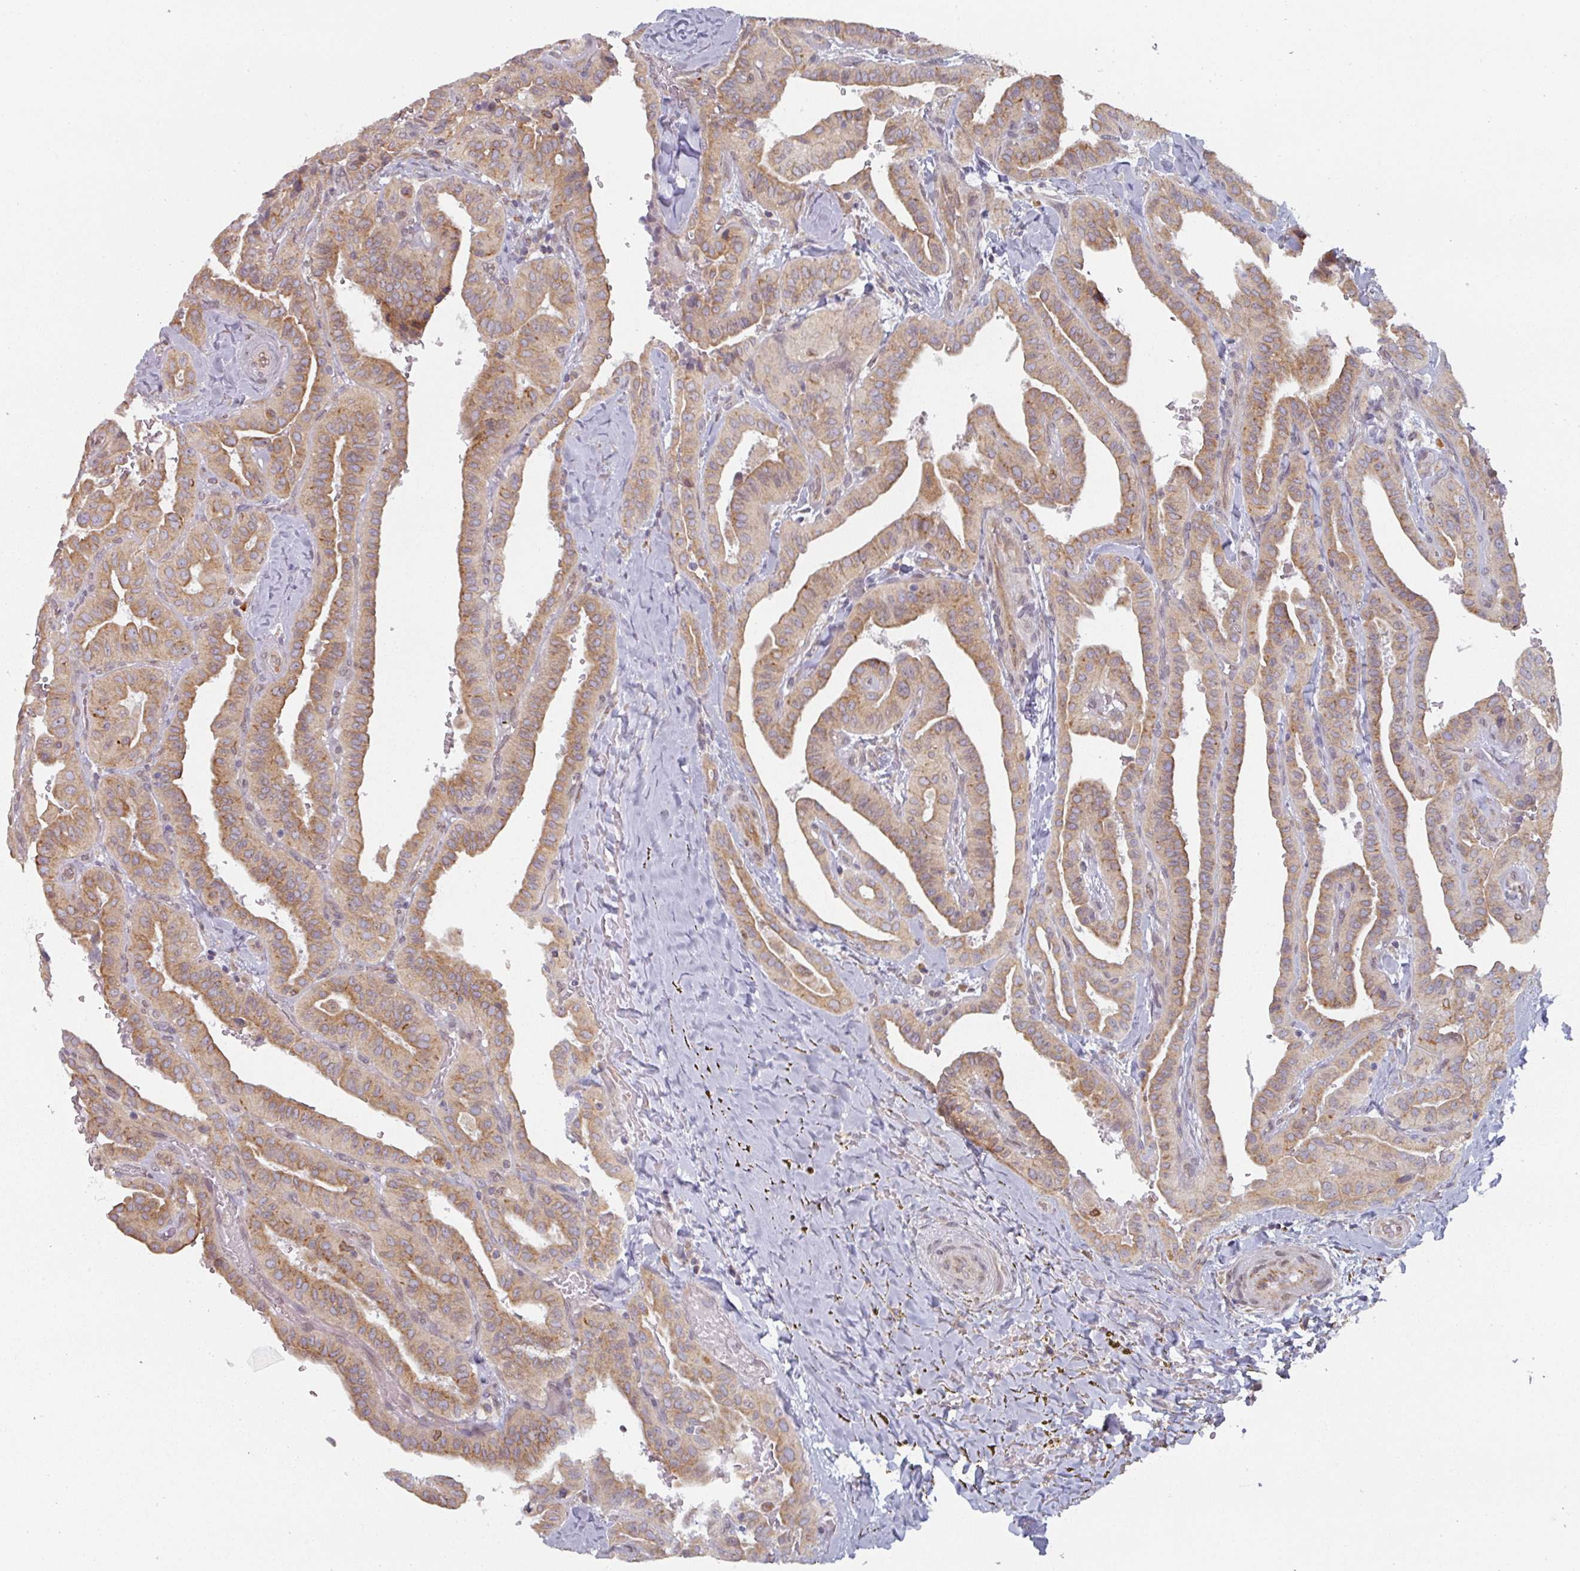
{"staining": {"intensity": "moderate", "quantity": ">75%", "location": "cytoplasmic/membranous"}, "tissue": "thyroid cancer", "cell_type": "Tumor cells", "image_type": "cancer", "snomed": [{"axis": "morphology", "description": "Papillary adenocarcinoma, NOS"}, {"axis": "topography", "description": "Thyroid gland"}], "caption": "Immunohistochemical staining of human papillary adenocarcinoma (thyroid) reveals medium levels of moderate cytoplasmic/membranous positivity in approximately >75% of tumor cells.", "gene": "TAPT1", "patient": {"sex": "male", "age": 77}}